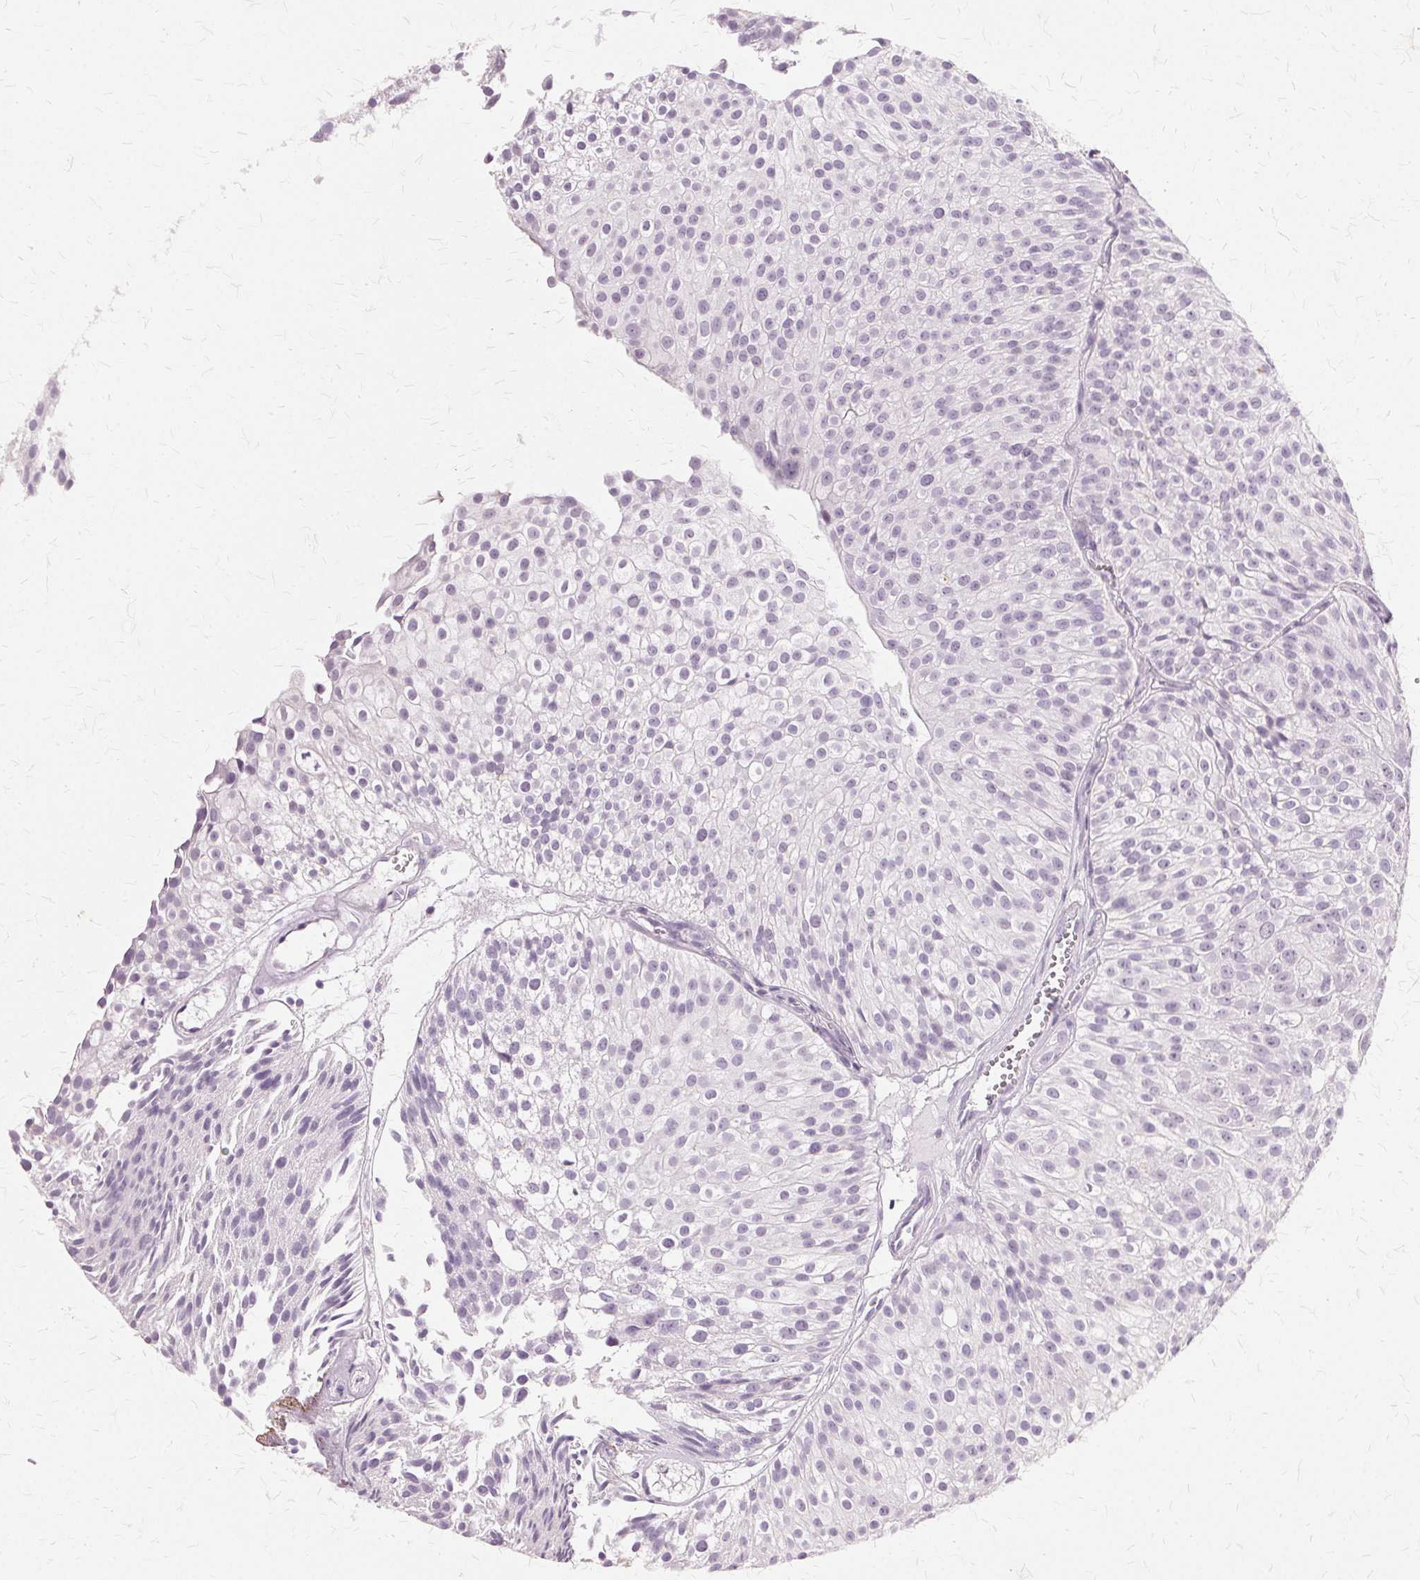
{"staining": {"intensity": "negative", "quantity": "none", "location": "none"}, "tissue": "urothelial cancer", "cell_type": "Tumor cells", "image_type": "cancer", "snomed": [{"axis": "morphology", "description": "Urothelial carcinoma, Low grade"}, {"axis": "topography", "description": "Urinary bladder"}], "caption": "Urothelial carcinoma (low-grade) stained for a protein using IHC reveals no positivity tumor cells.", "gene": "SLC45A3", "patient": {"sex": "male", "age": 70}}